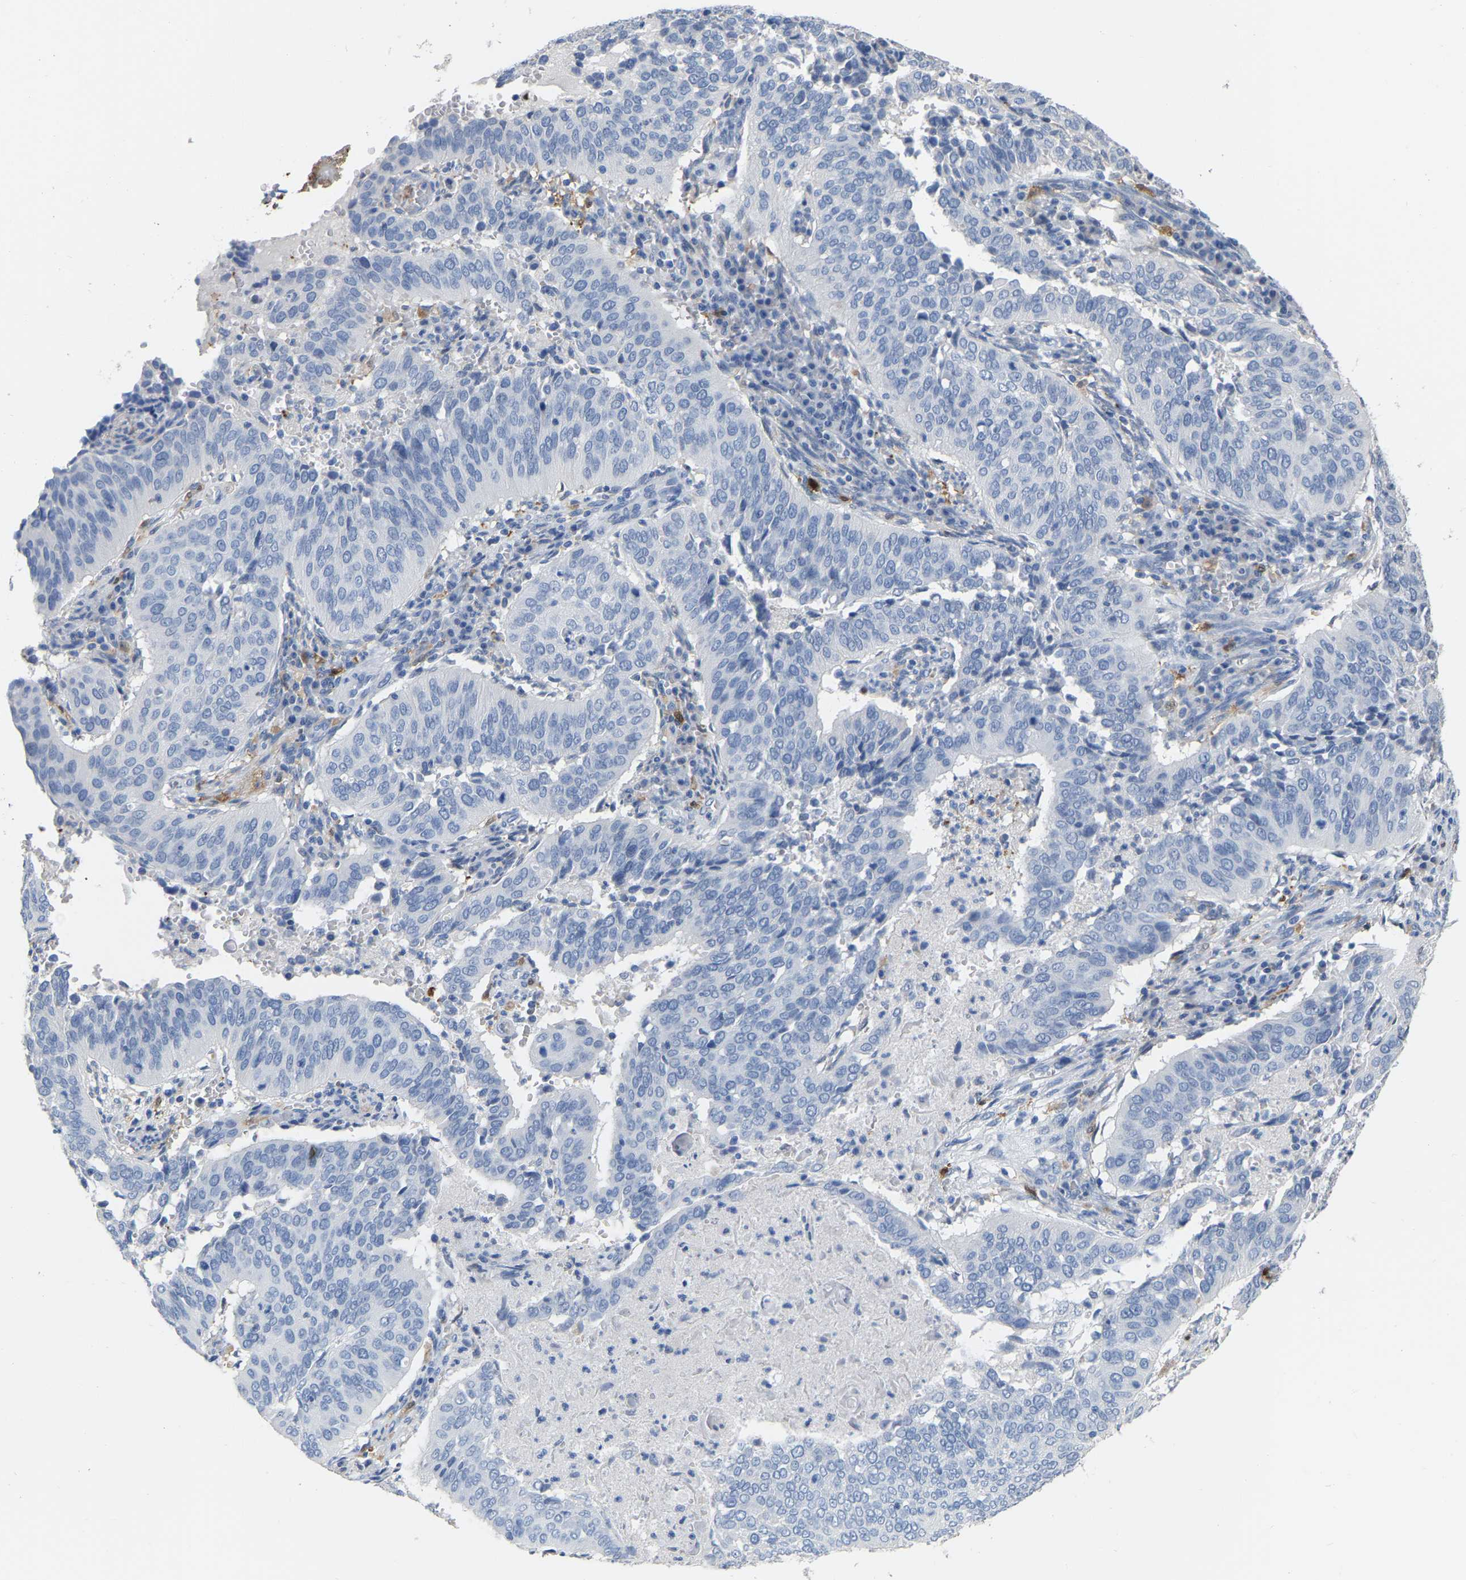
{"staining": {"intensity": "negative", "quantity": "none", "location": "none"}, "tissue": "cervical cancer", "cell_type": "Tumor cells", "image_type": "cancer", "snomed": [{"axis": "morphology", "description": "Squamous cell carcinoma, NOS"}, {"axis": "topography", "description": "Cervix"}], "caption": "Squamous cell carcinoma (cervical) stained for a protein using IHC exhibits no expression tumor cells.", "gene": "ULBP2", "patient": {"sex": "female", "age": 39}}